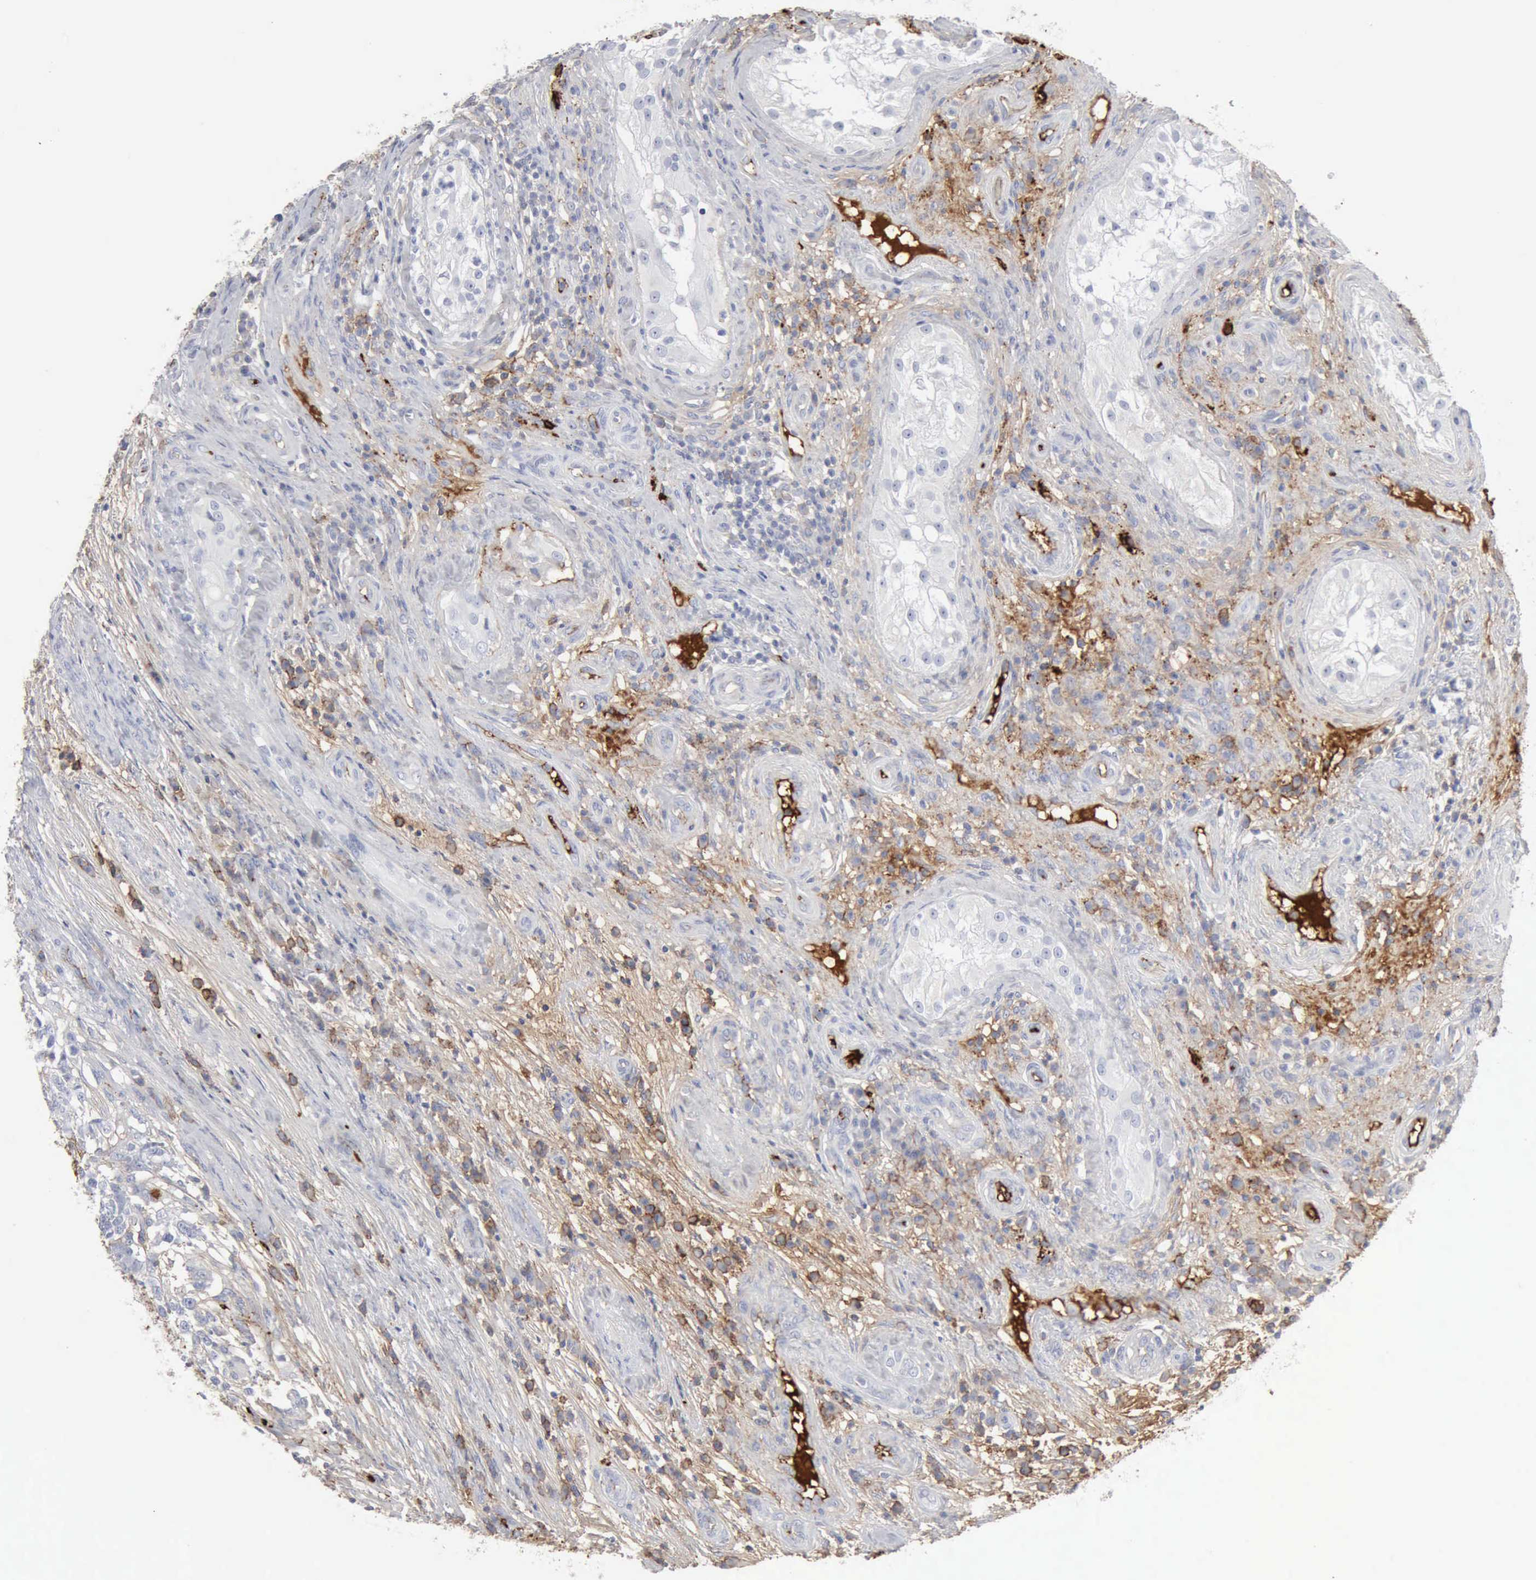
{"staining": {"intensity": "negative", "quantity": "none", "location": "none"}, "tissue": "testis cancer", "cell_type": "Tumor cells", "image_type": "cancer", "snomed": [{"axis": "morphology", "description": "Carcinoma, Embryonal, NOS"}, {"axis": "topography", "description": "Testis"}], "caption": "Testis embryonal carcinoma was stained to show a protein in brown. There is no significant positivity in tumor cells.", "gene": "C4BPA", "patient": {"sex": "male", "age": 26}}